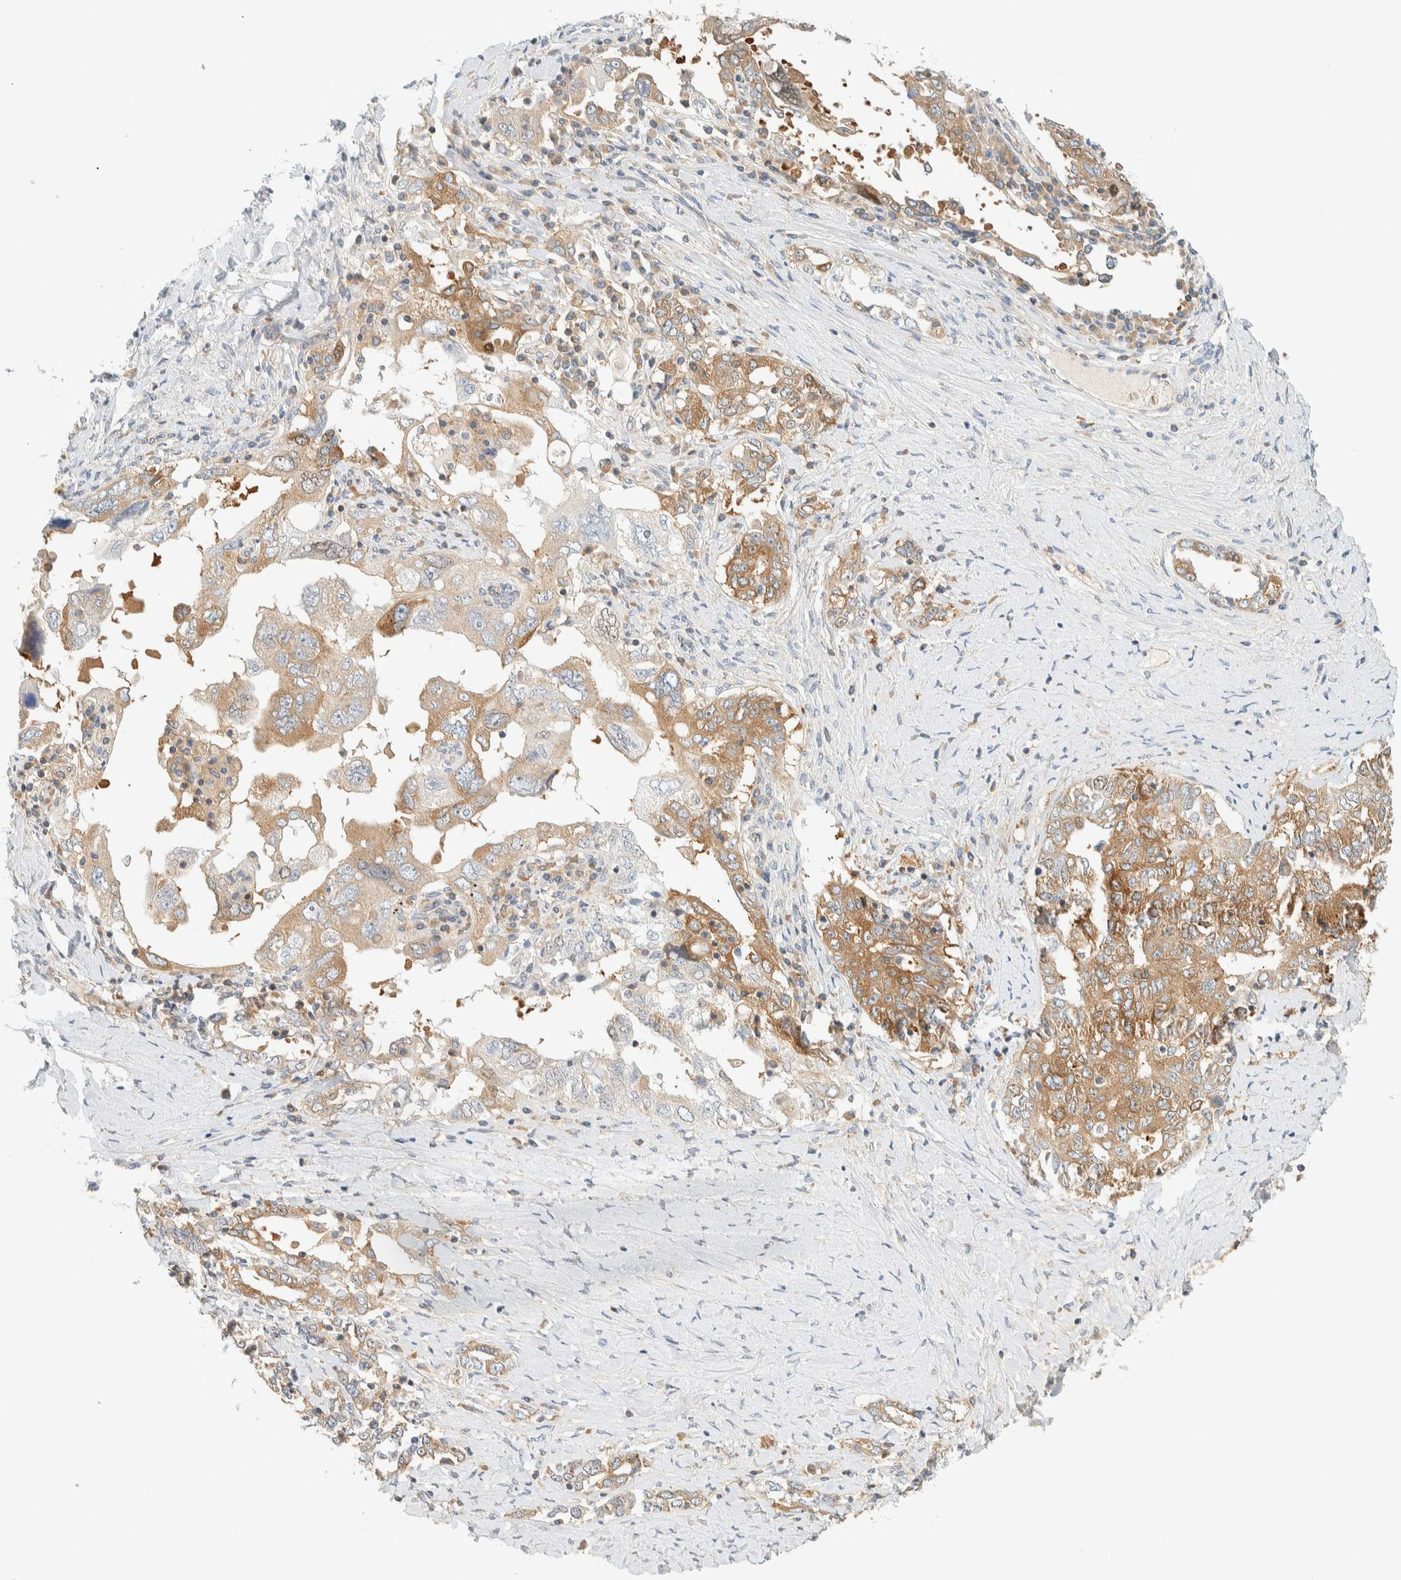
{"staining": {"intensity": "moderate", "quantity": ">75%", "location": "cytoplasmic/membranous"}, "tissue": "ovarian cancer", "cell_type": "Tumor cells", "image_type": "cancer", "snomed": [{"axis": "morphology", "description": "Carcinoma, endometroid"}, {"axis": "topography", "description": "Ovary"}], "caption": "A brown stain shows moderate cytoplasmic/membranous expression of a protein in ovarian endometroid carcinoma tumor cells.", "gene": "ARFGEF1", "patient": {"sex": "female", "age": 62}}